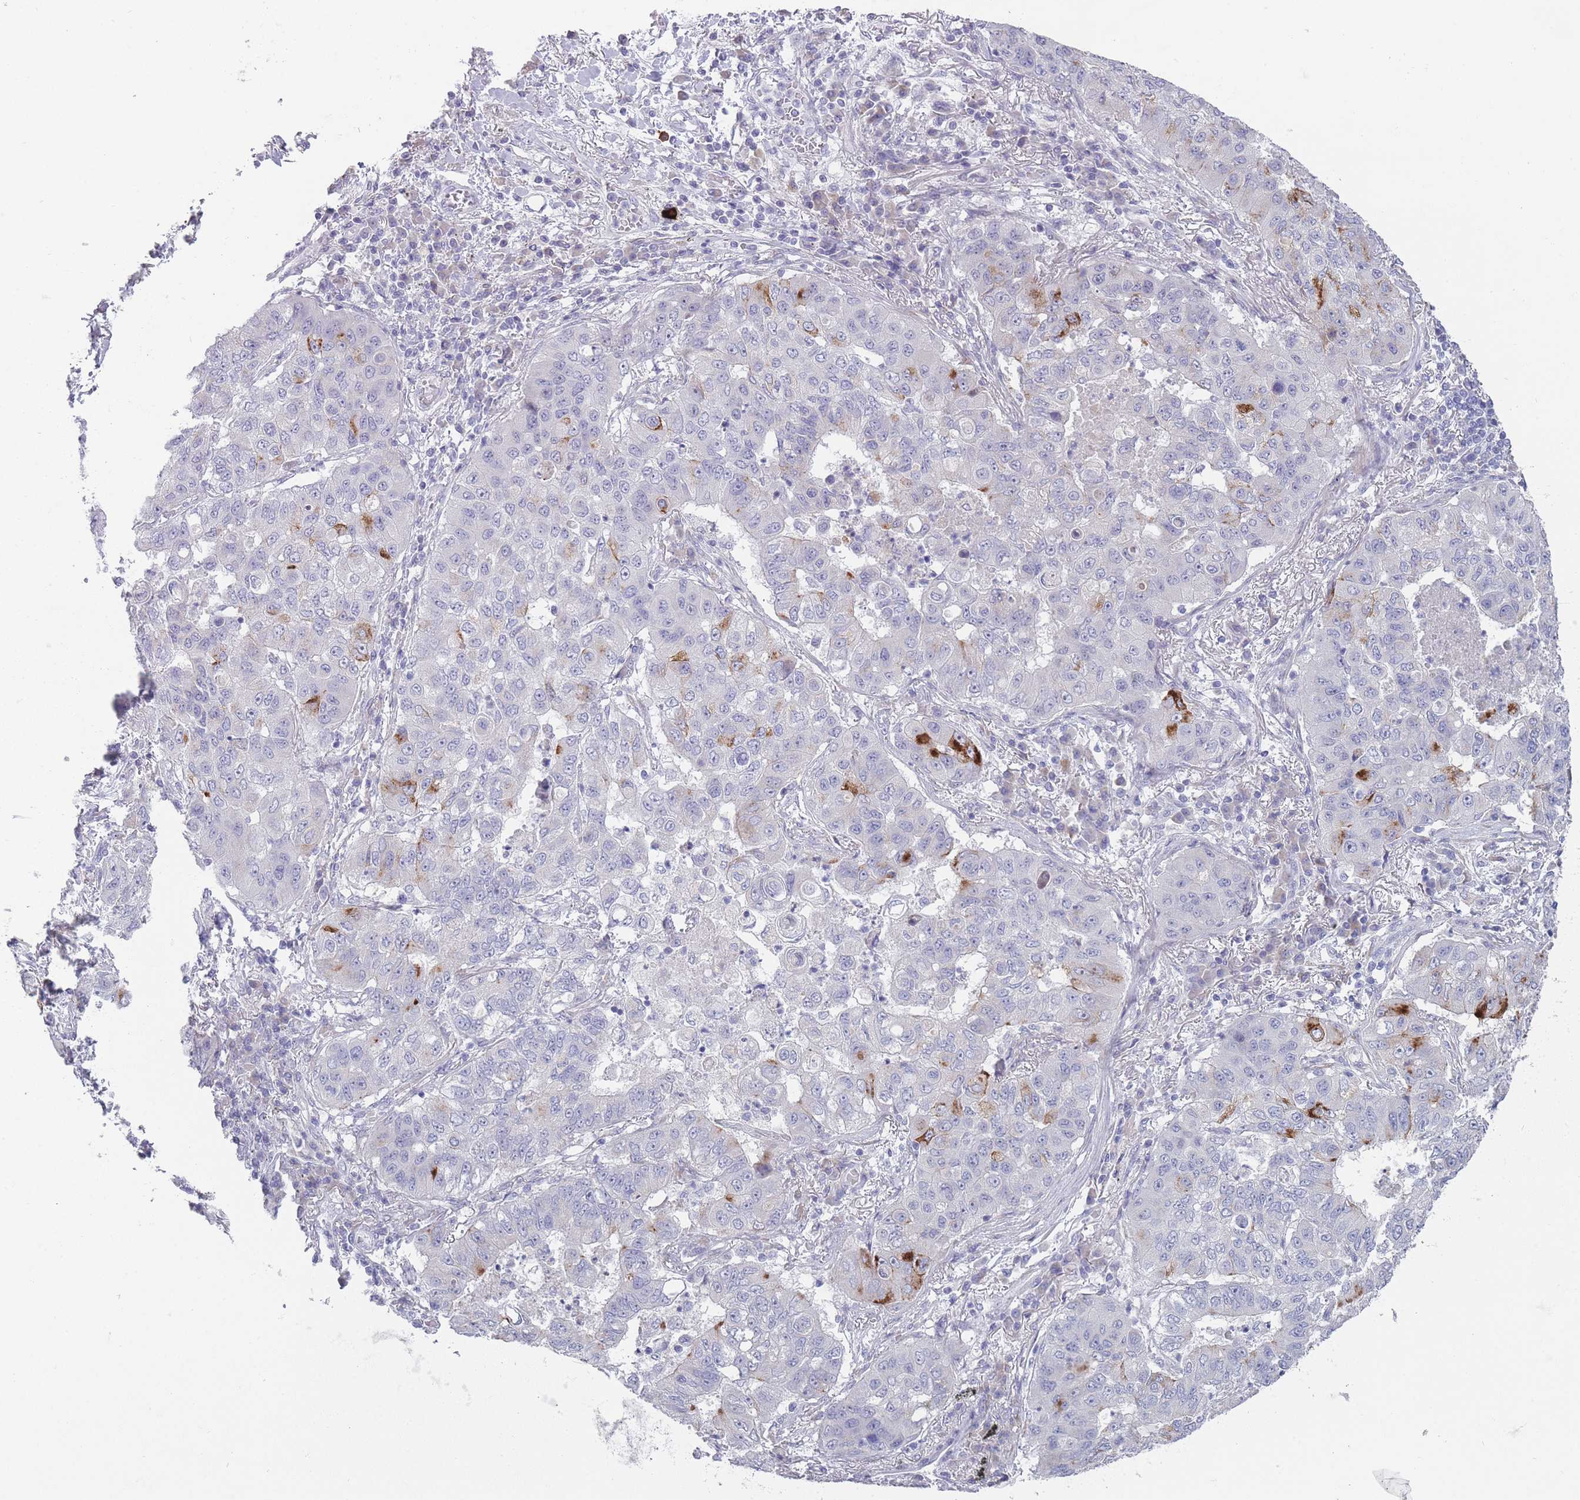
{"staining": {"intensity": "strong", "quantity": "<25%", "location": "cytoplasmic/membranous"}, "tissue": "lung cancer", "cell_type": "Tumor cells", "image_type": "cancer", "snomed": [{"axis": "morphology", "description": "Squamous cell carcinoma, NOS"}, {"axis": "topography", "description": "Lung"}], "caption": "IHC staining of lung cancer, which reveals medium levels of strong cytoplasmic/membranous staining in about <25% of tumor cells indicating strong cytoplasmic/membranous protein positivity. The staining was performed using DAB (brown) for protein detection and nuclei were counterstained in hematoxylin (blue).", "gene": "PAIP2B", "patient": {"sex": "male", "age": 74}}